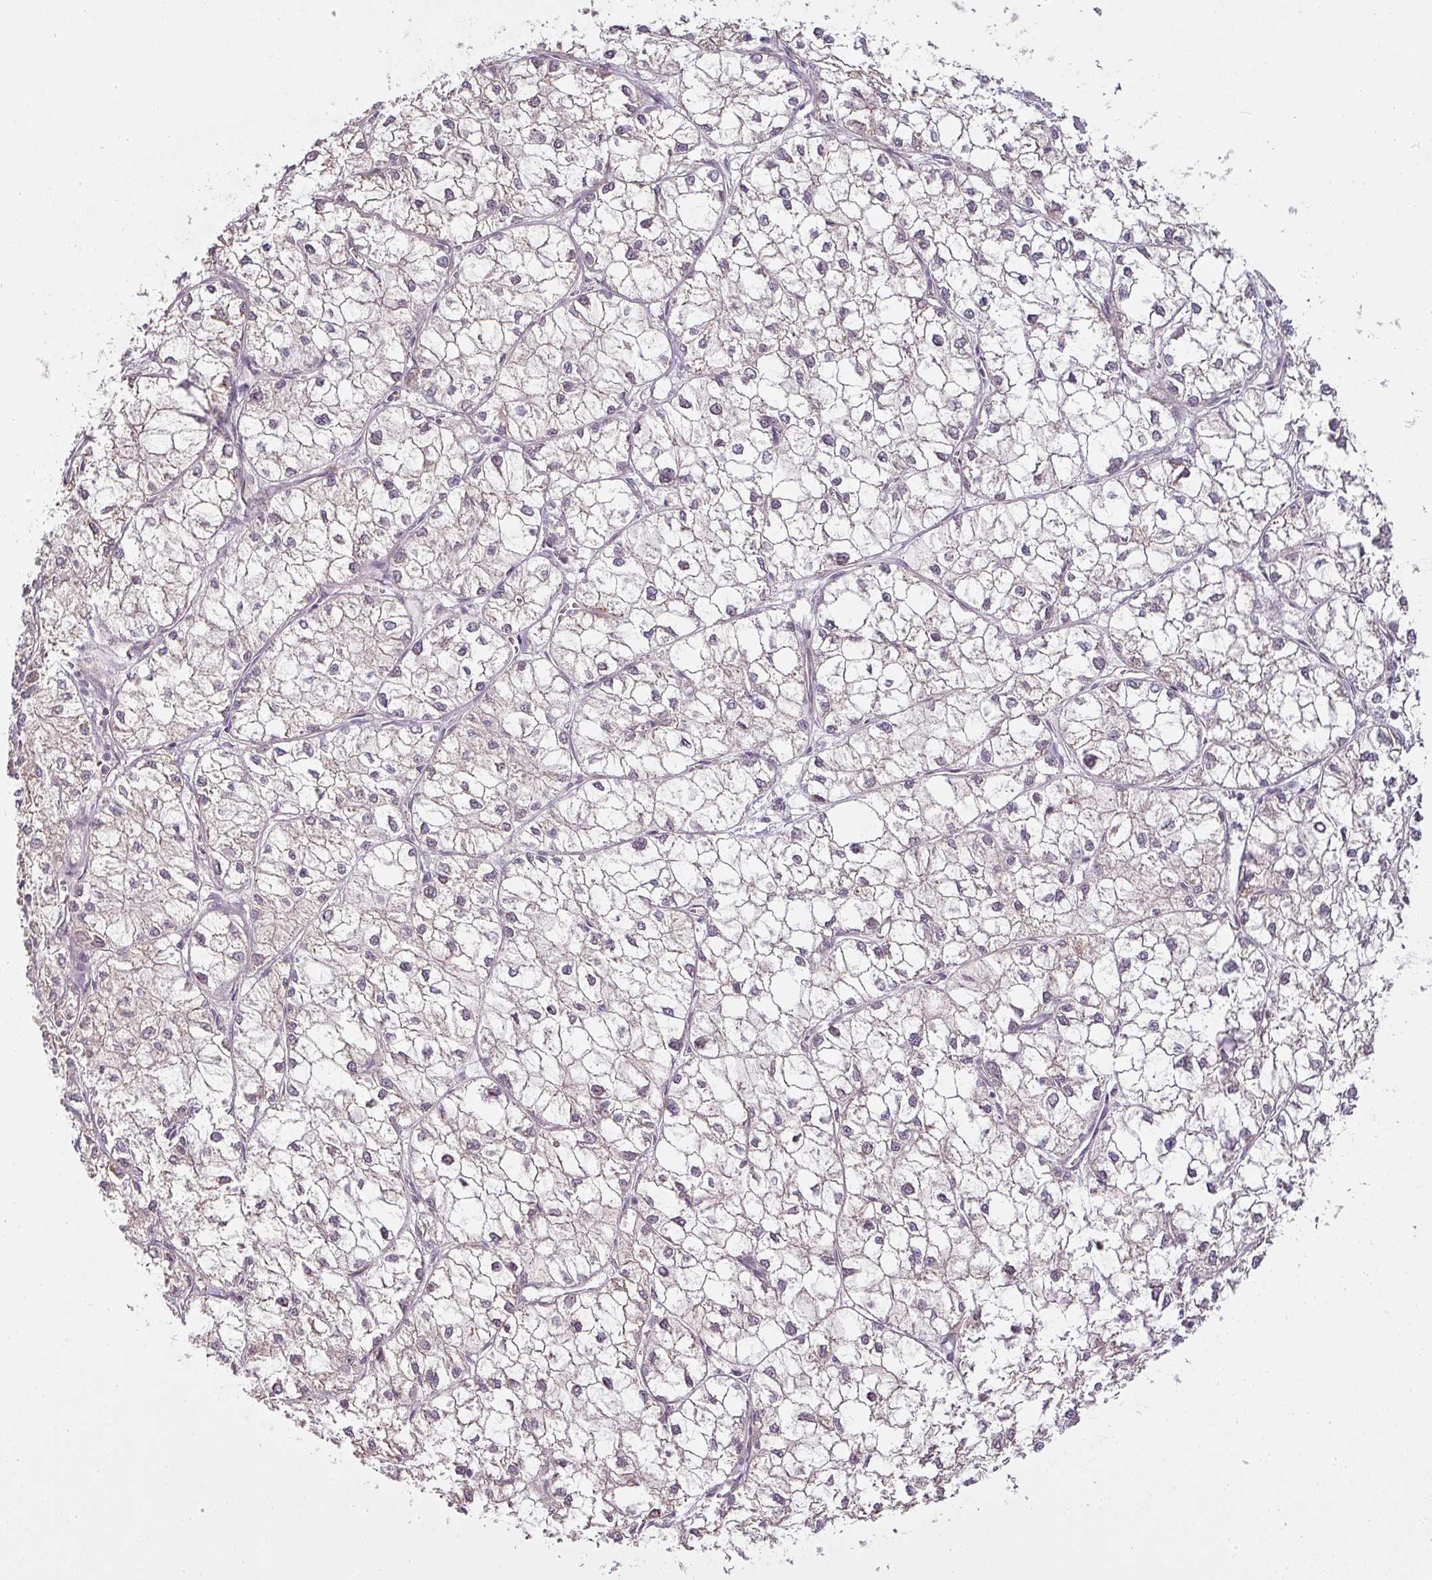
{"staining": {"intensity": "negative", "quantity": "none", "location": "none"}, "tissue": "liver cancer", "cell_type": "Tumor cells", "image_type": "cancer", "snomed": [{"axis": "morphology", "description": "Carcinoma, Hepatocellular, NOS"}, {"axis": "topography", "description": "Liver"}], "caption": "High magnification brightfield microscopy of hepatocellular carcinoma (liver) stained with DAB (3,3'-diaminobenzidine) (brown) and counterstained with hematoxylin (blue): tumor cells show no significant positivity. (DAB immunohistochemistry (IHC) visualized using brightfield microscopy, high magnification).", "gene": "LY75", "patient": {"sex": "female", "age": 43}}